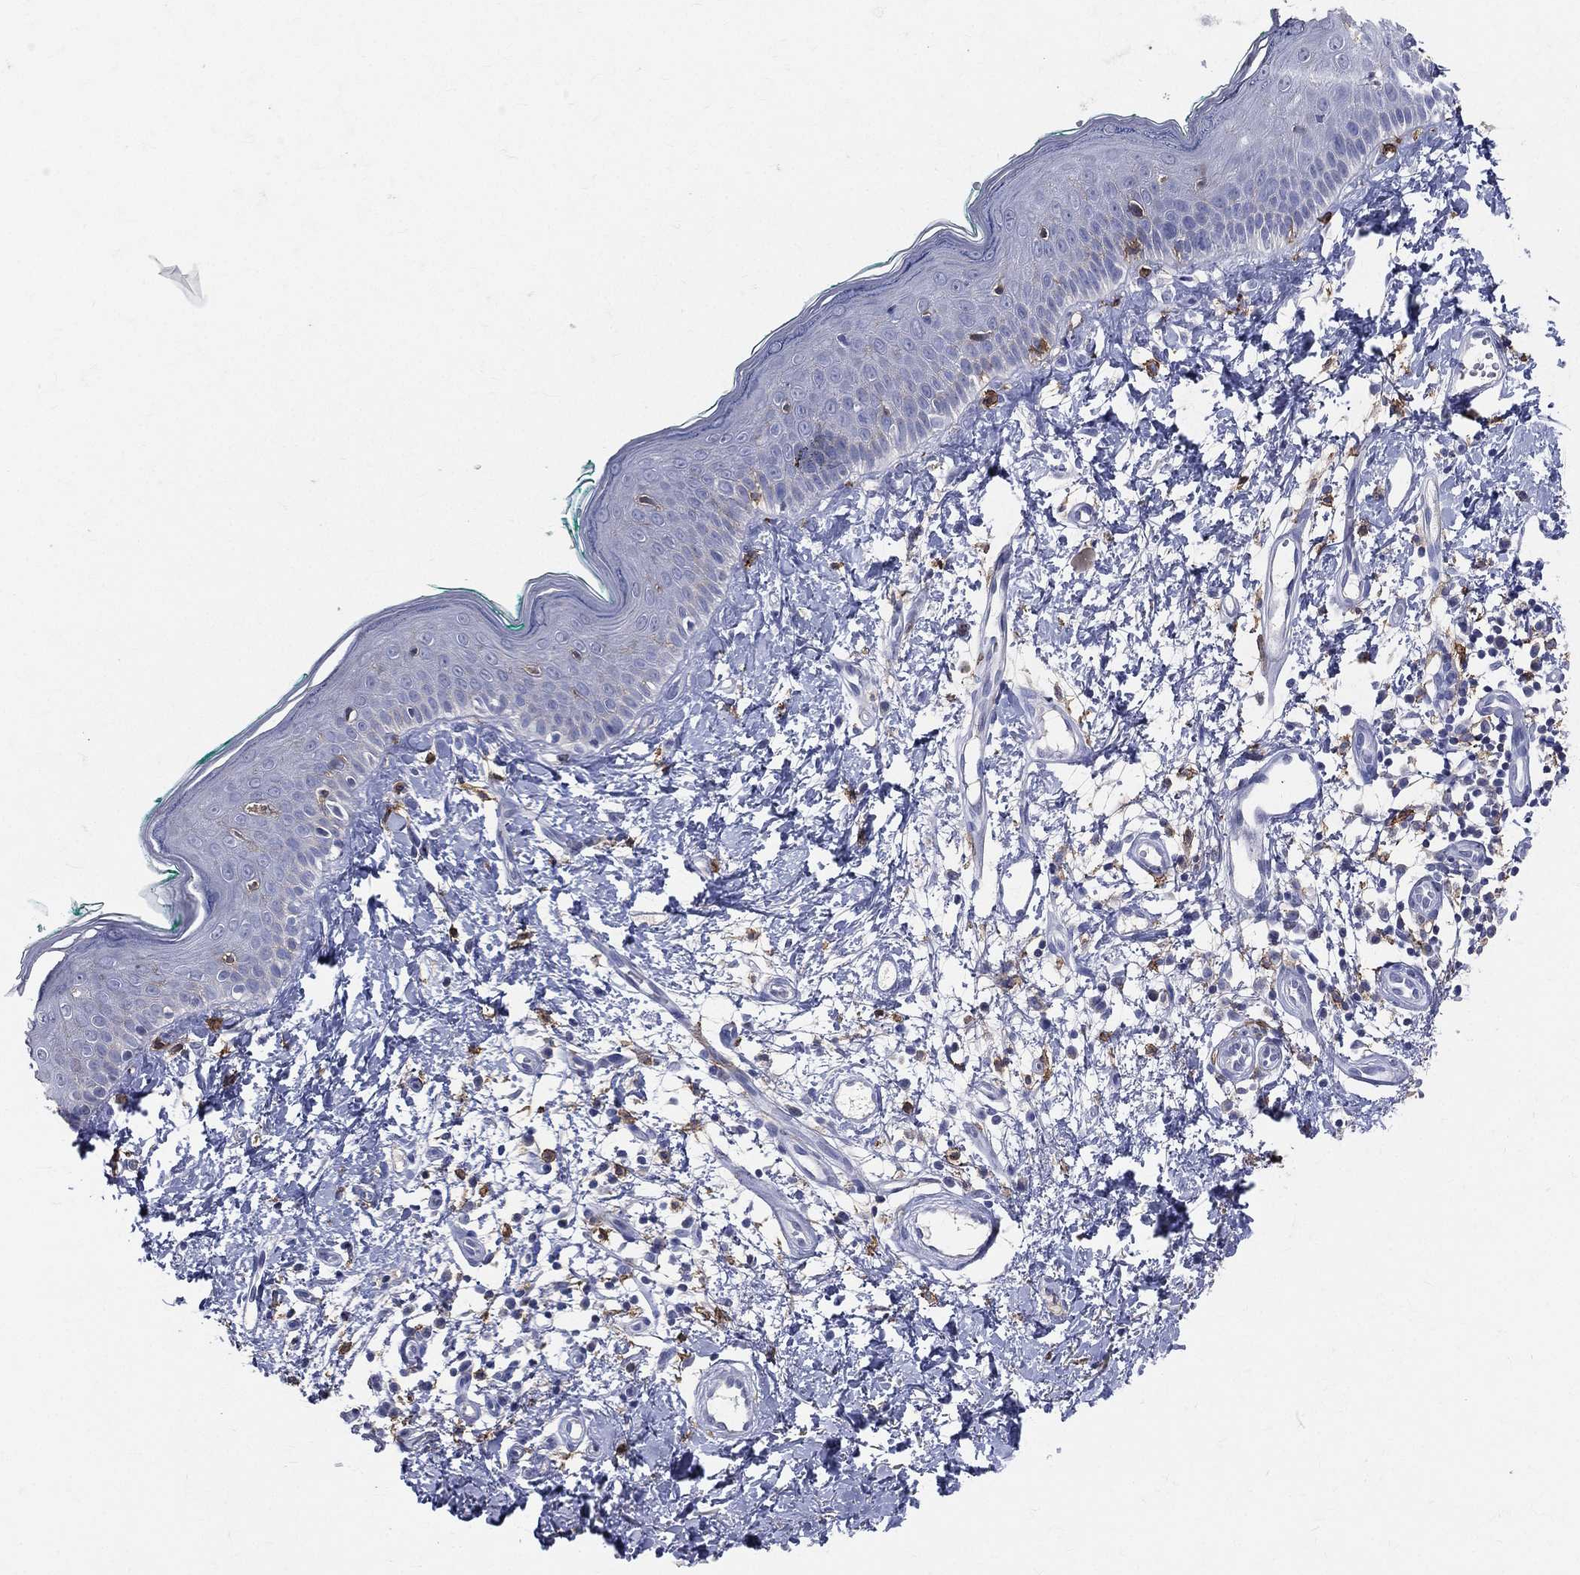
{"staining": {"intensity": "negative", "quantity": "none", "location": "none"}, "tissue": "skin", "cell_type": "Fibroblasts", "image_type": "normal", "snomed": [{"axis": "morphology", "description": "Normal tissue, NOS"}, {"axis": "morphology", "description": "Basal cell carcinoma"}, {"axis": "topography", "description": "Skin"}], "caption": "Fibroblasts are negative for brown protein staining in normal skin. Nuclei are stained in blue.", "gene": "CD33", "patient": {"sex": "male", "age": 33}}